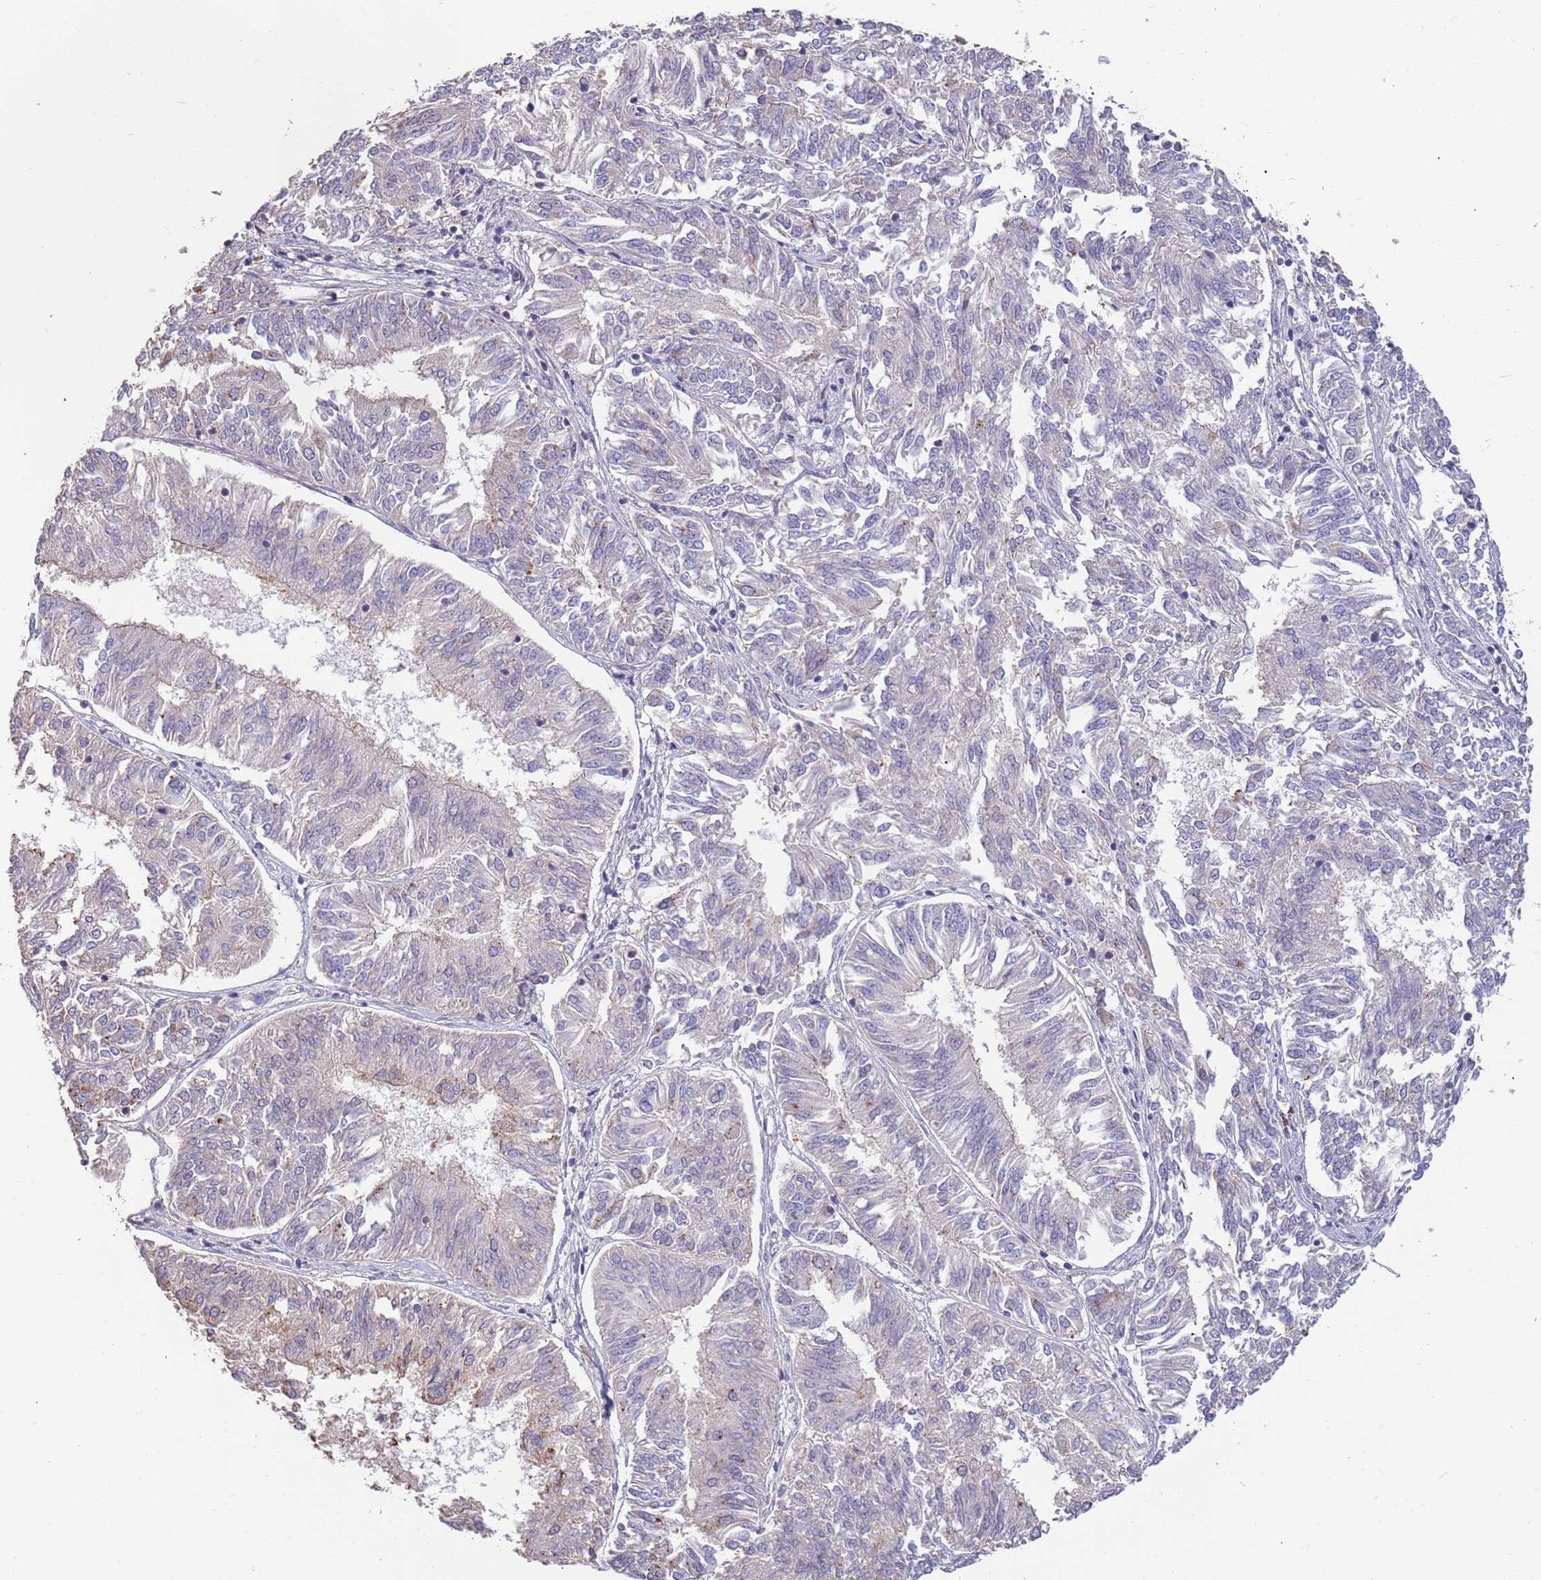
{"staining": {"intensity": "negative", "quantity": "none", "location": "none"}, "tissue": "endometrial cancer", "cell_type": "Tumor cells", "image_type": "cancer", "snomed": [{"axis": "morphology", "description": "Adenocarcinoma, NOS"}, {"axis": "topography", "description": "Endometrium"}], "caption": "Immunohistochemistry (IHC) image of neoplastic tissue: human endometrial cancer (adenocarcinoma) stained with DAB (3,3'-diaminobenzidine) displays no significant protein expression in tumor cells.", "gene": "SUSD1", "patient": {"sex": "female", "age": 58}}